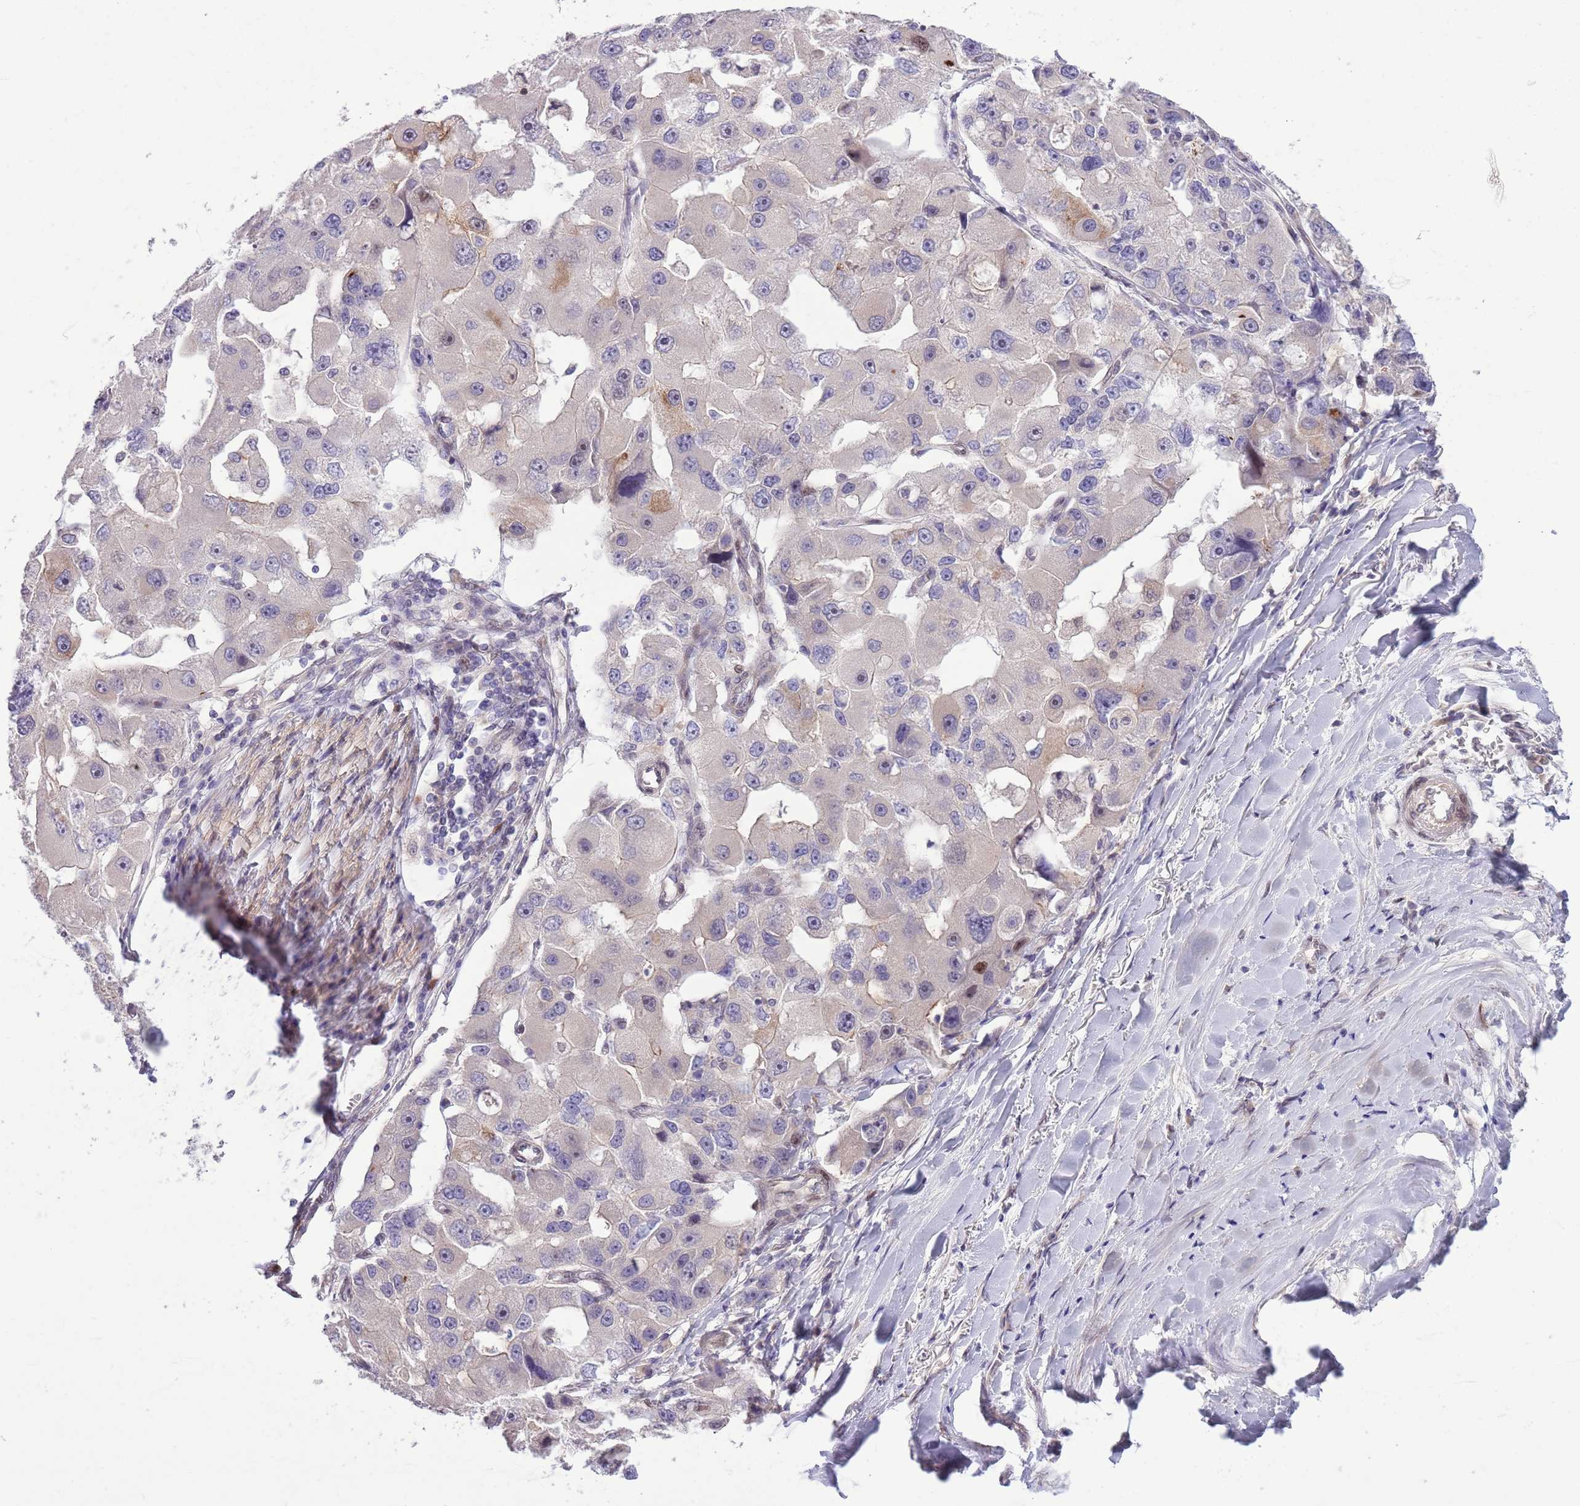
{"staining": {"intensity": "weak", "quantity": "<25%", "location": "cytoplasmic/membranous"}, "tissue": "lung cancer", "cell_type": "Tumor cells", "image_type": "cancer", "snomed": [{"axis": "morphology", "description": "Adenocarcinoma, NOS"}, {"axis": "topography", "description": "Lung"}], "caption": "Tumor cells show no significant protein expression in lung cancer (adenocarcinoma).", "gene": "CCND2", "patient": {"sex": "female", "age": 54}}